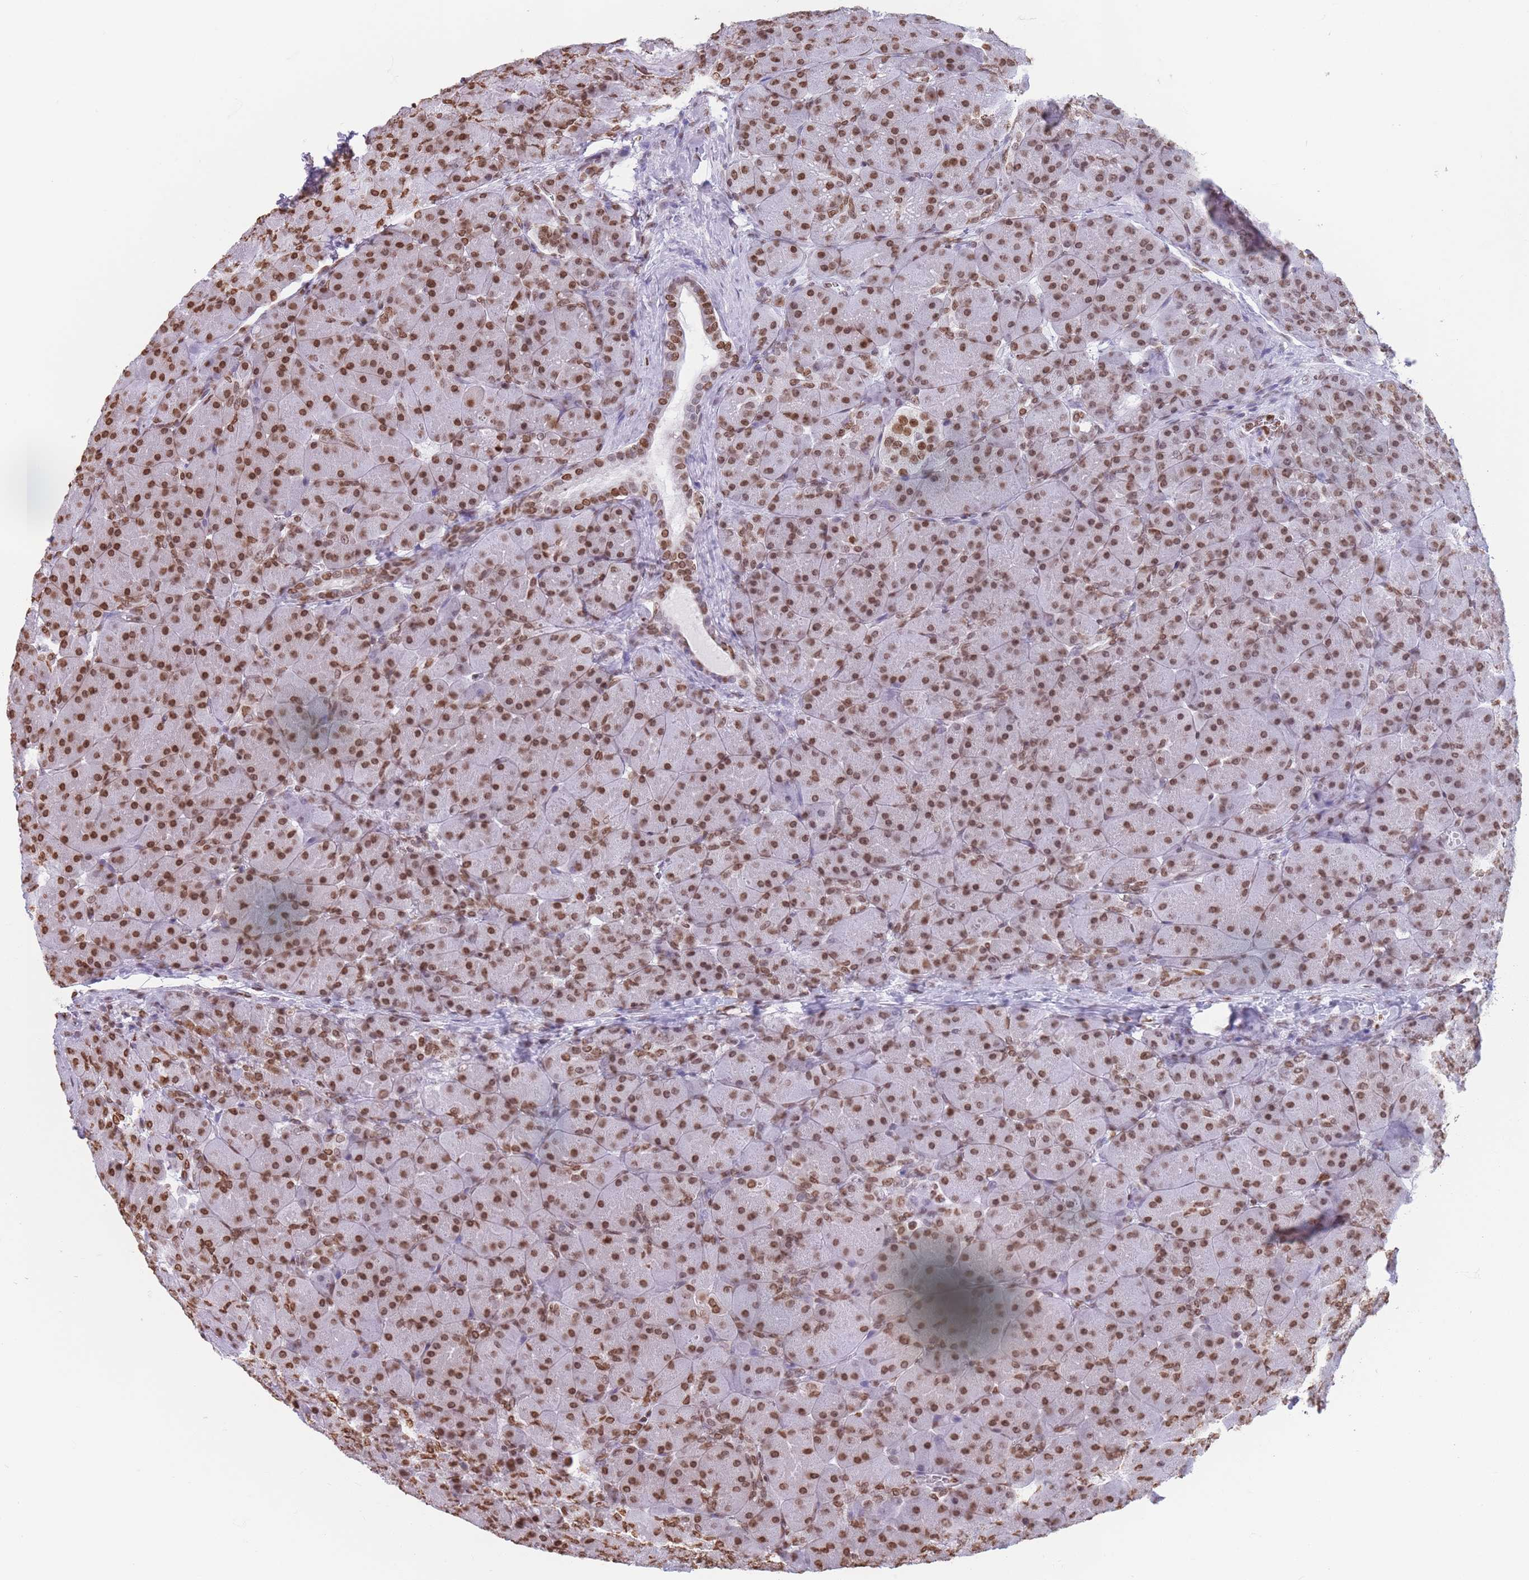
{"staining": {"intensity": "moderate", "quantity": ">75%", "location": "nuclear"}, "tissue": "pancreas", "cell_type": "Exocrine glandular cells", "image_type": "normal", "snomed": [{"axis": "morphology", "description": "Normal tissue, NOS"}, {"axis": "topography", "description": "Pancreas"}], "caption": "The immunohistochemical stain labels moderate nuclear staining in exocrine glandular cells of unremarkable pancreas. (DAB IHC, brown staining for protein, blue staining for nuclei).", "gene": "RYK", "patient": {"sex": "male", "age": 66}}